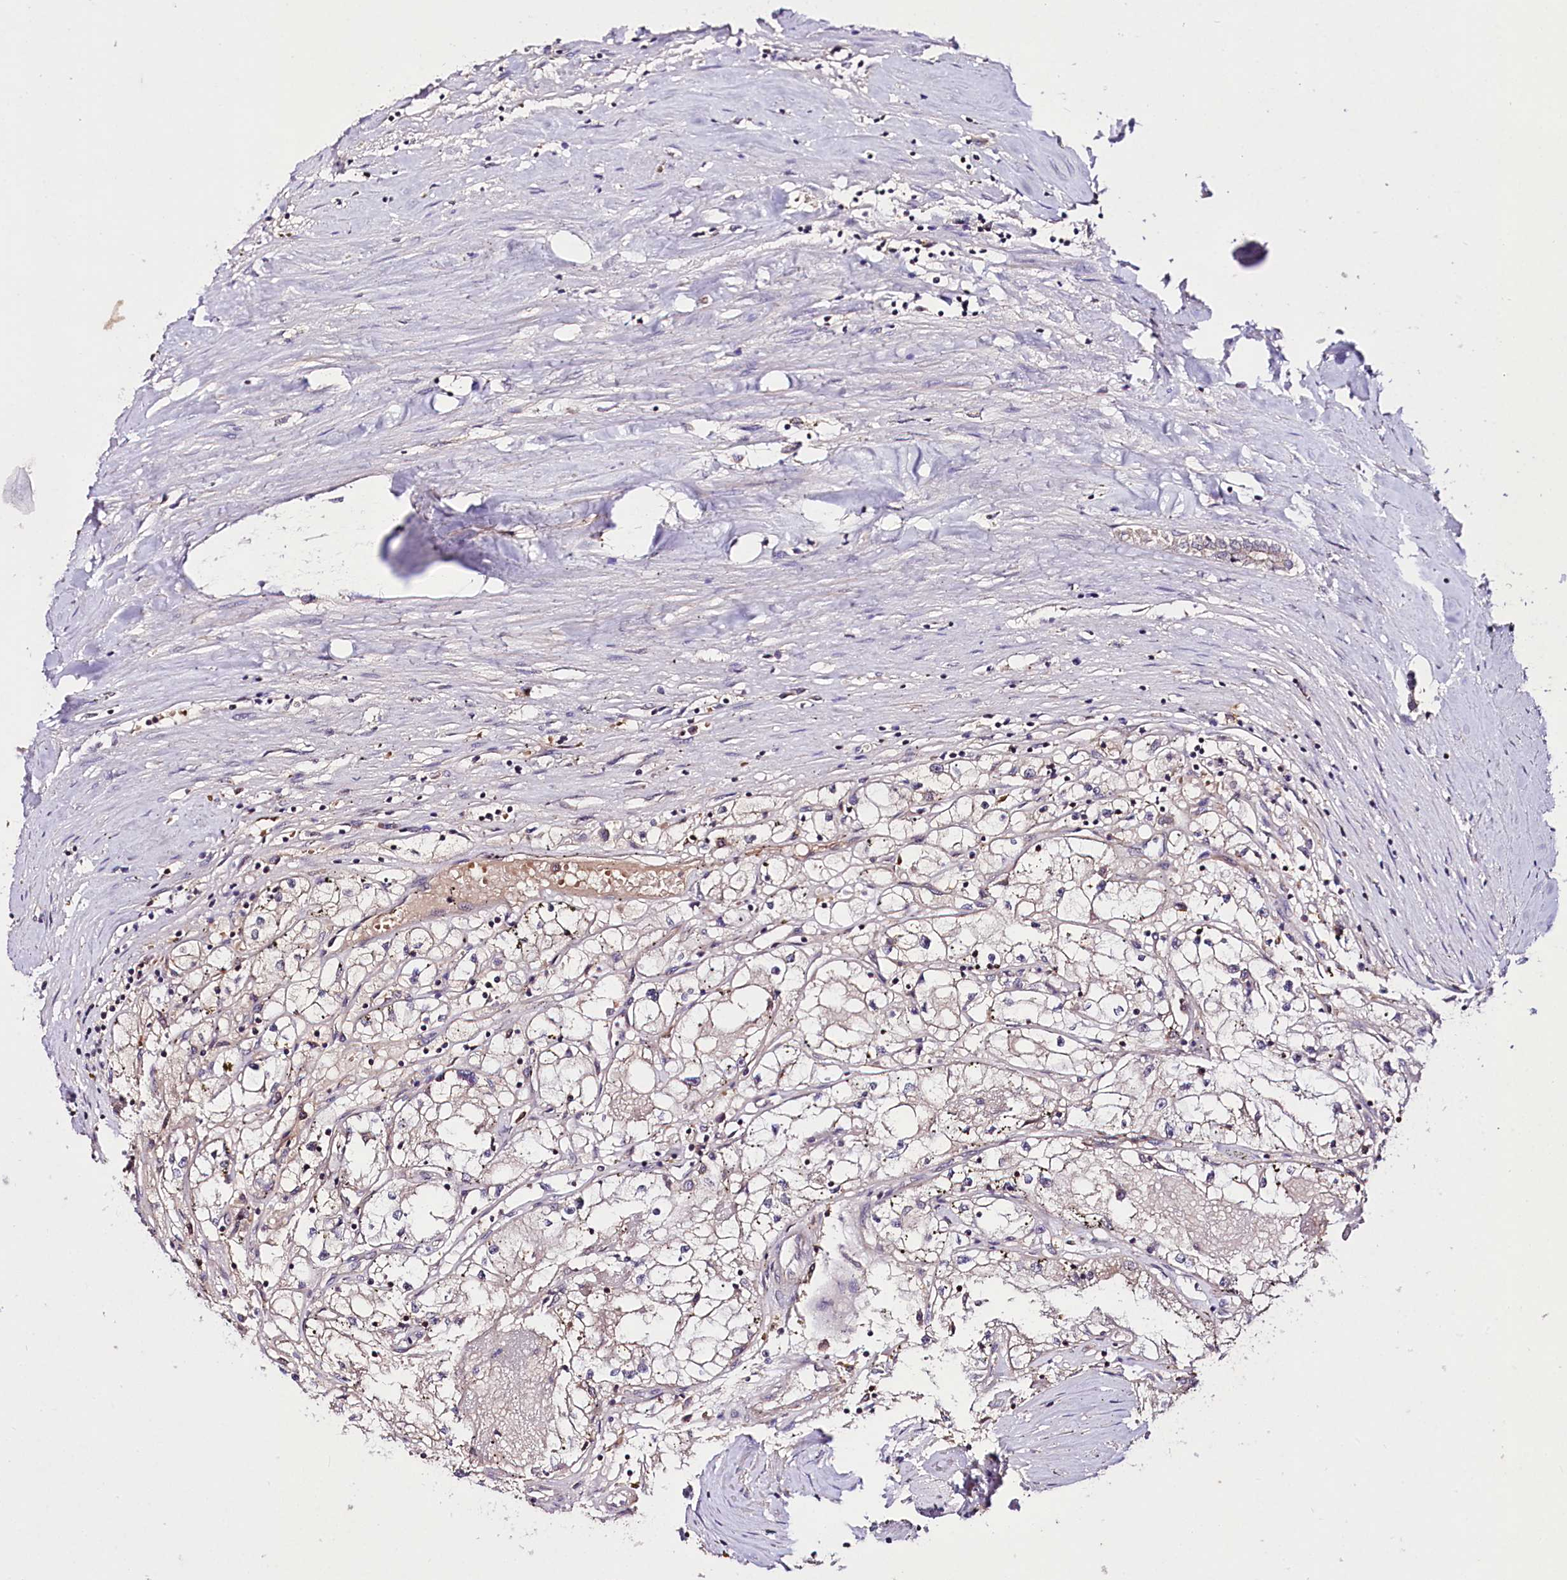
{"staining": {"intensity": "negative", "quantity": "none", "location": "none"}, "tissue": "renal cancer", "cell_type": "Tumor cells", "image_type": "cancer", "snomed": [{"axis": "morphology", "description": "Adenocarcinoma, NOS"}, {"axis": "topography", "description": "Kidney"}], "caption": "Renal adenocarcinoma stained for a protein using immunohistochemistry (IHC) demonstrates no positivity tumor cells.", "gene": "TAFAZZIN", "patient": {"sex": "male", "age": 56}}